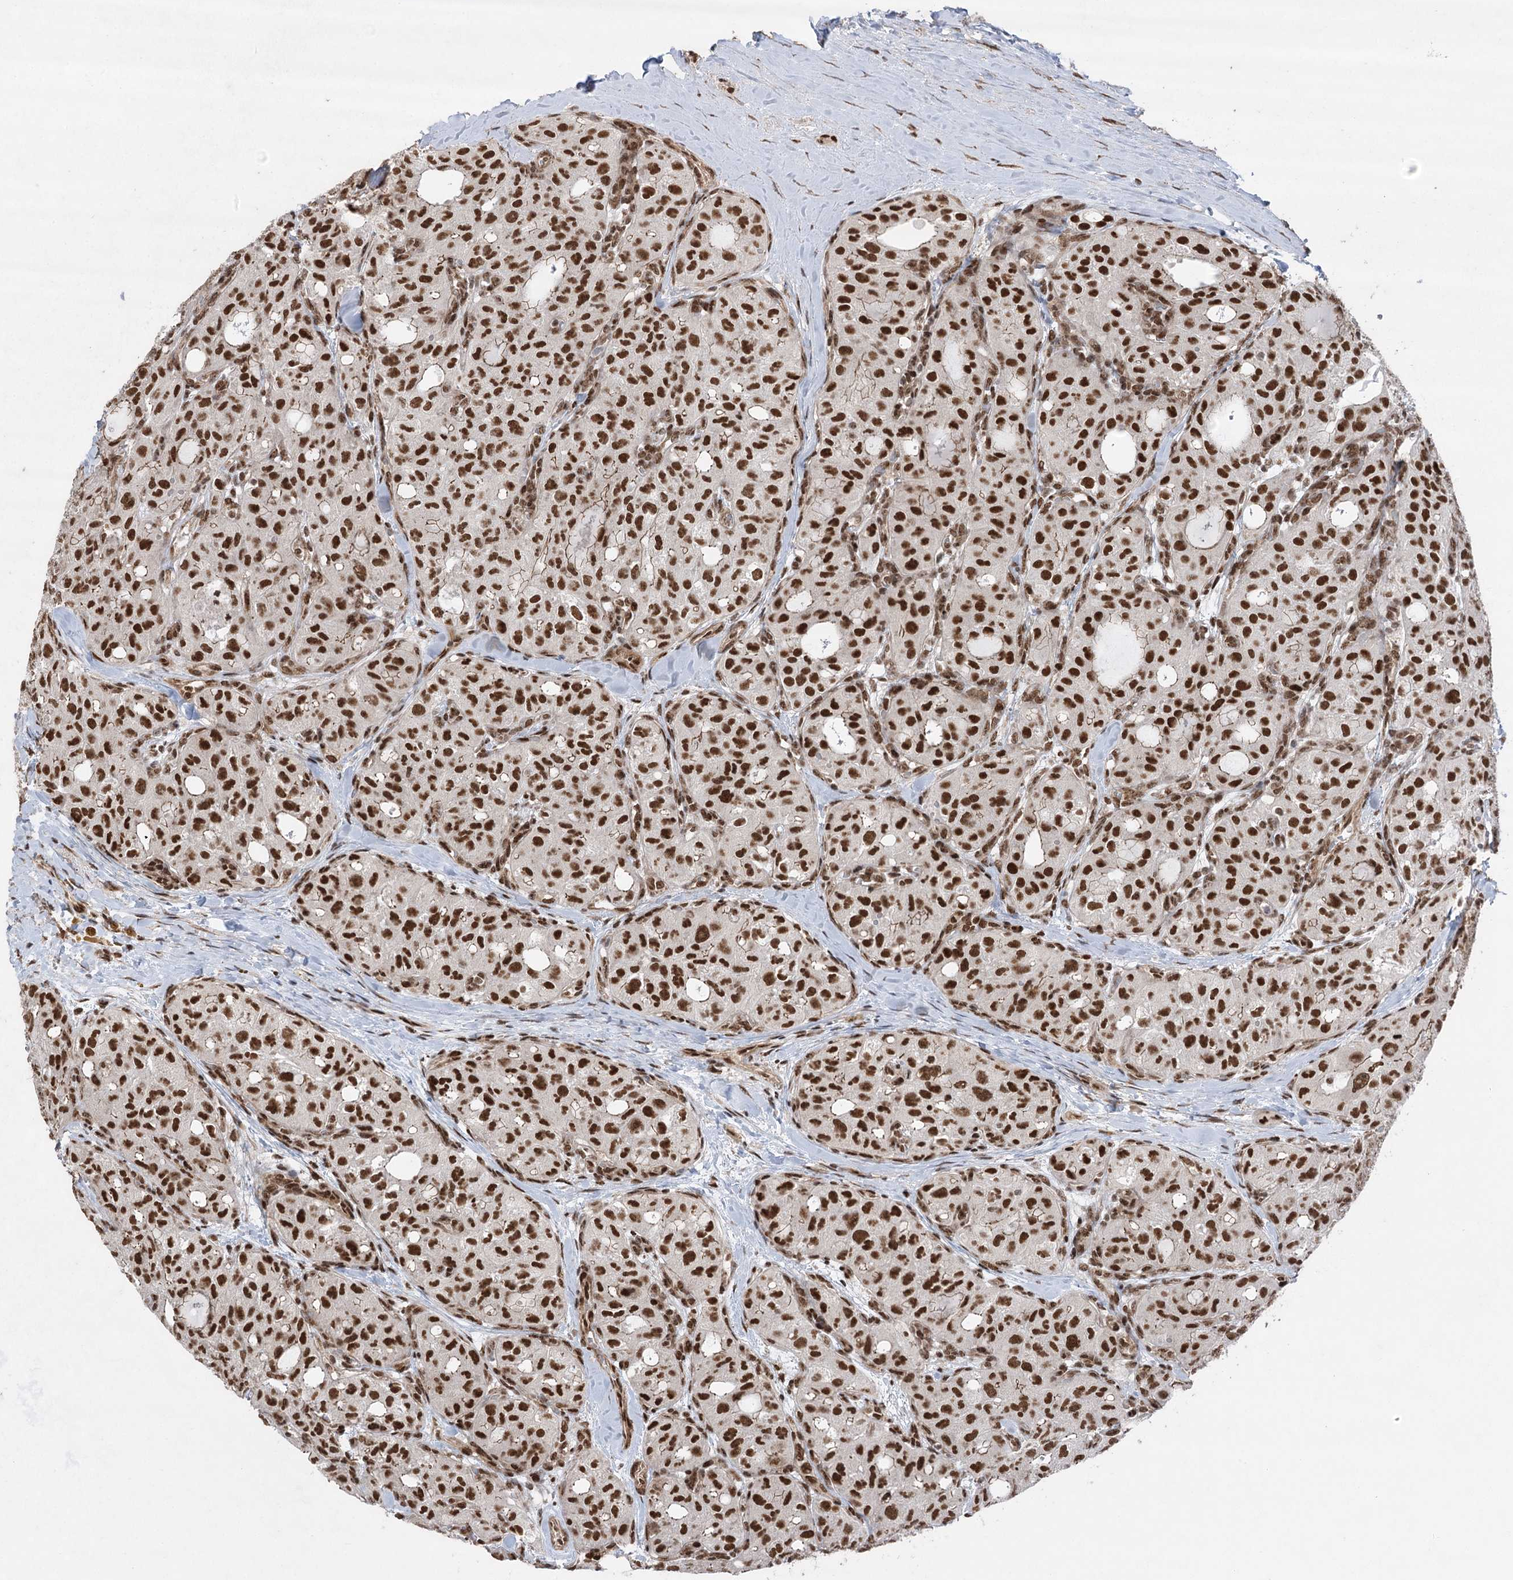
{"staining": {"intensity": "strong", "quantity": ">75%", "location": "nuclear"}, "tissue": "thyroid cancer", "cell_type": "Tumor cells", "image_type": "cancer", "snomed": [{"axis": "morphology", "description": "Follicular adenoma carcinoma, NOS"}, {"axis": "topography", "description": "Thyroid gland"}], "caption": "Approximately >75% of tumor cells in thyroid cancer reveal strong nuclear protein staining as visualized by brown immunohistochemical staining.", "gene": "ZCCHC8", "patient": {"sex": "male", "age": 75}}